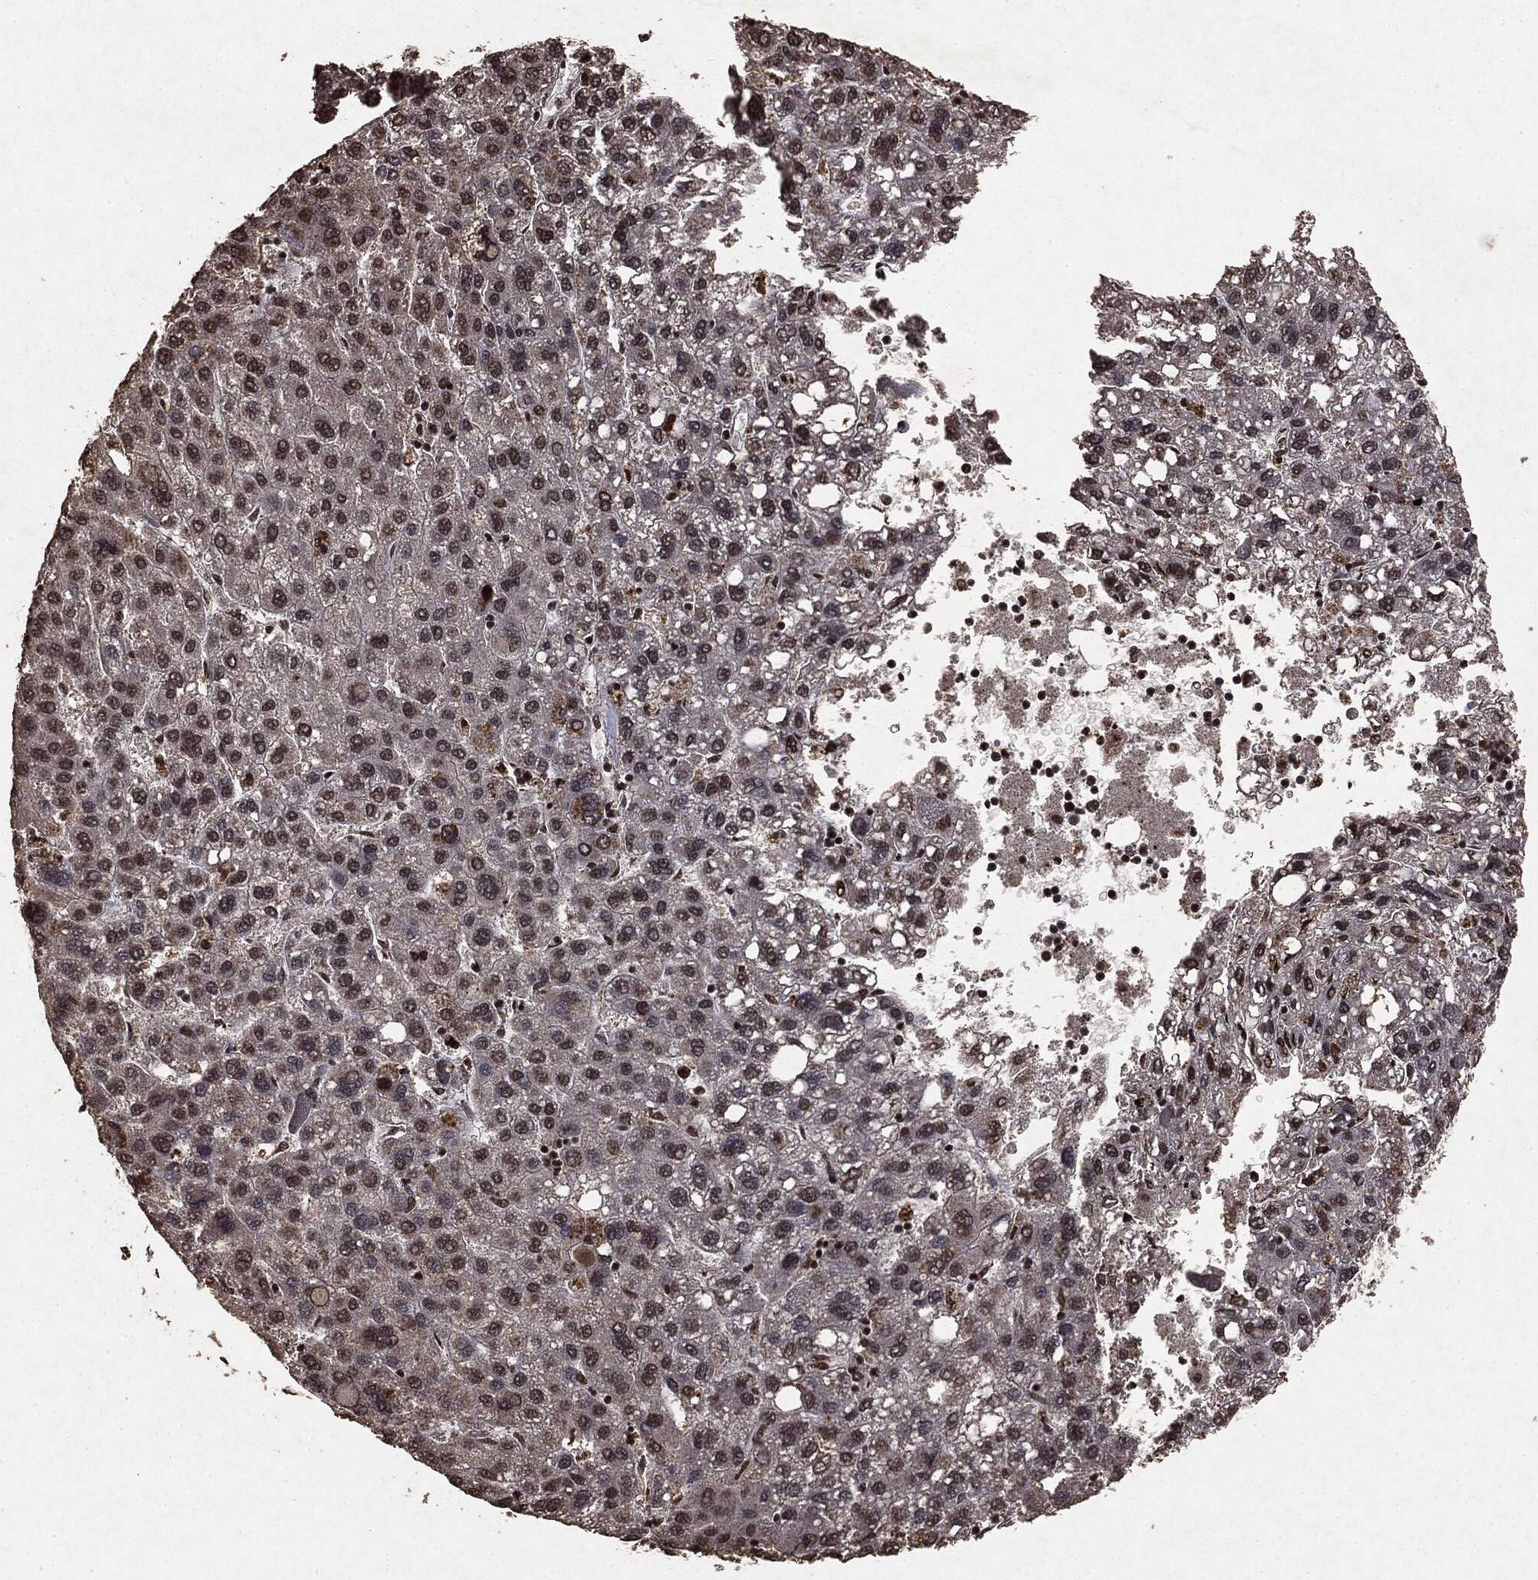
{"staining": {"intensity": "moderate", "quantity": "<25%", "location": "nuclear"}, "tissue": "liver cancer", "cell_type": "Tumor cells", "image_type": "cancer", "snomed": [{"axis": "morphology", "description": "Carcinoma, Hepatocellular, NOS"}, {"axis": "topography", "description": "Liver"}], "caption": "Brown immunohistochemical staining in hepatocellular carcinoma (liver) demonstrates moderate nuclear expression in approximately <25% of tumor cells.", "gene": "RAD18", "patient": {"sex": "female", "age": 82}}